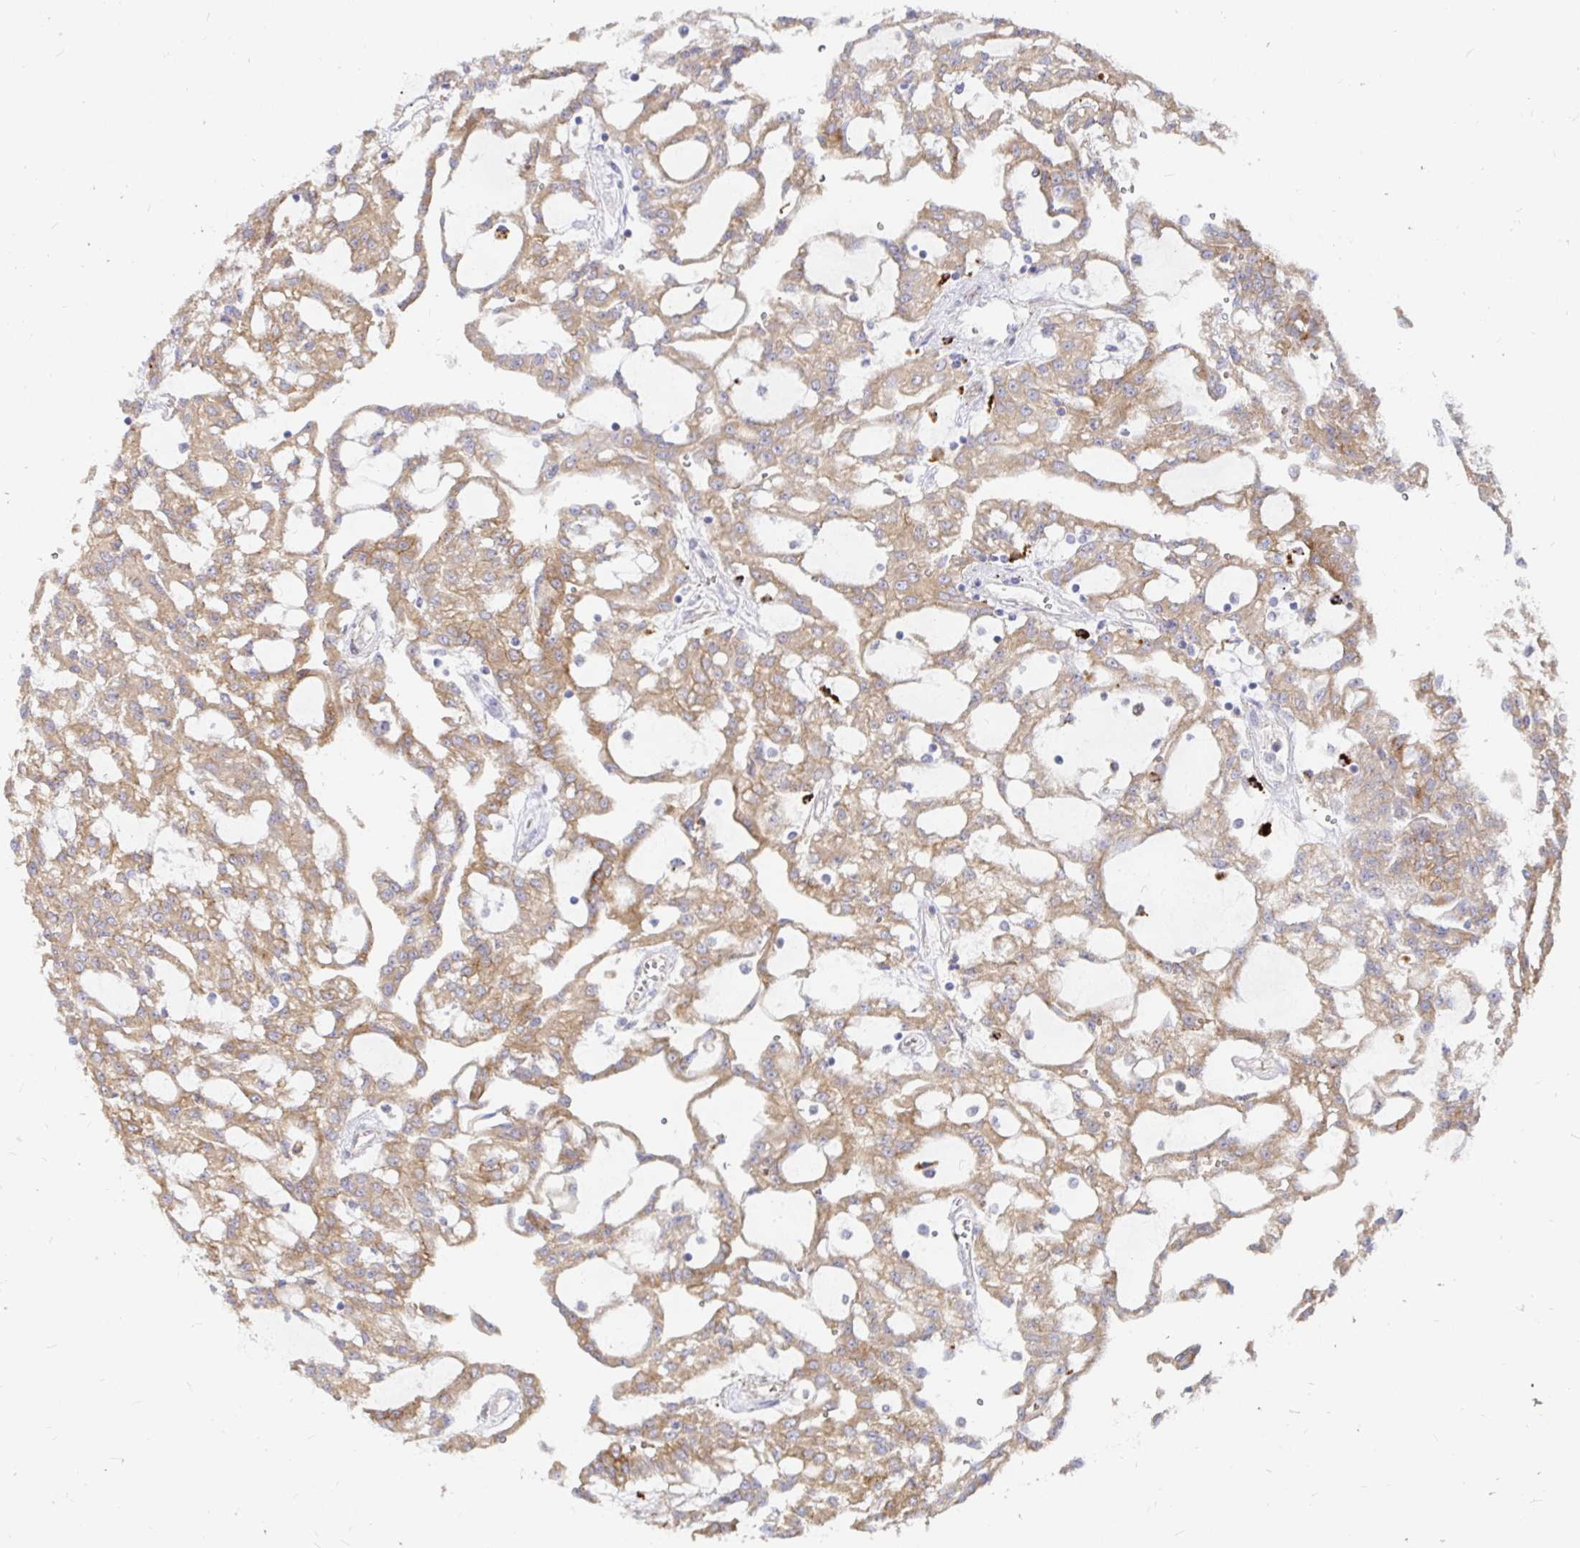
{"staining": {"intensity": "moderate", "quantity": ">75%", "location": "cytoplasmic/membranous"}, "tissue": "renal cancer", "cell_type": "Tumor cells", "image_type": "cancer", "snomed": [{"axis": "morphology", "description": "Adenocarcinoma, NOS"}, {"axis": "topography", "description": "Kidney"}], "caption": "An immunohistochemistry (IHC) histopathology image of neoplastic tissue is shown. Protein staining in brown highlights moderate cytoplasmic/membranous positivity in renal adenocarcinoma within tumor cells.", "gene": "KCTD19", "patient": {"sex": "male", "age": 63}}